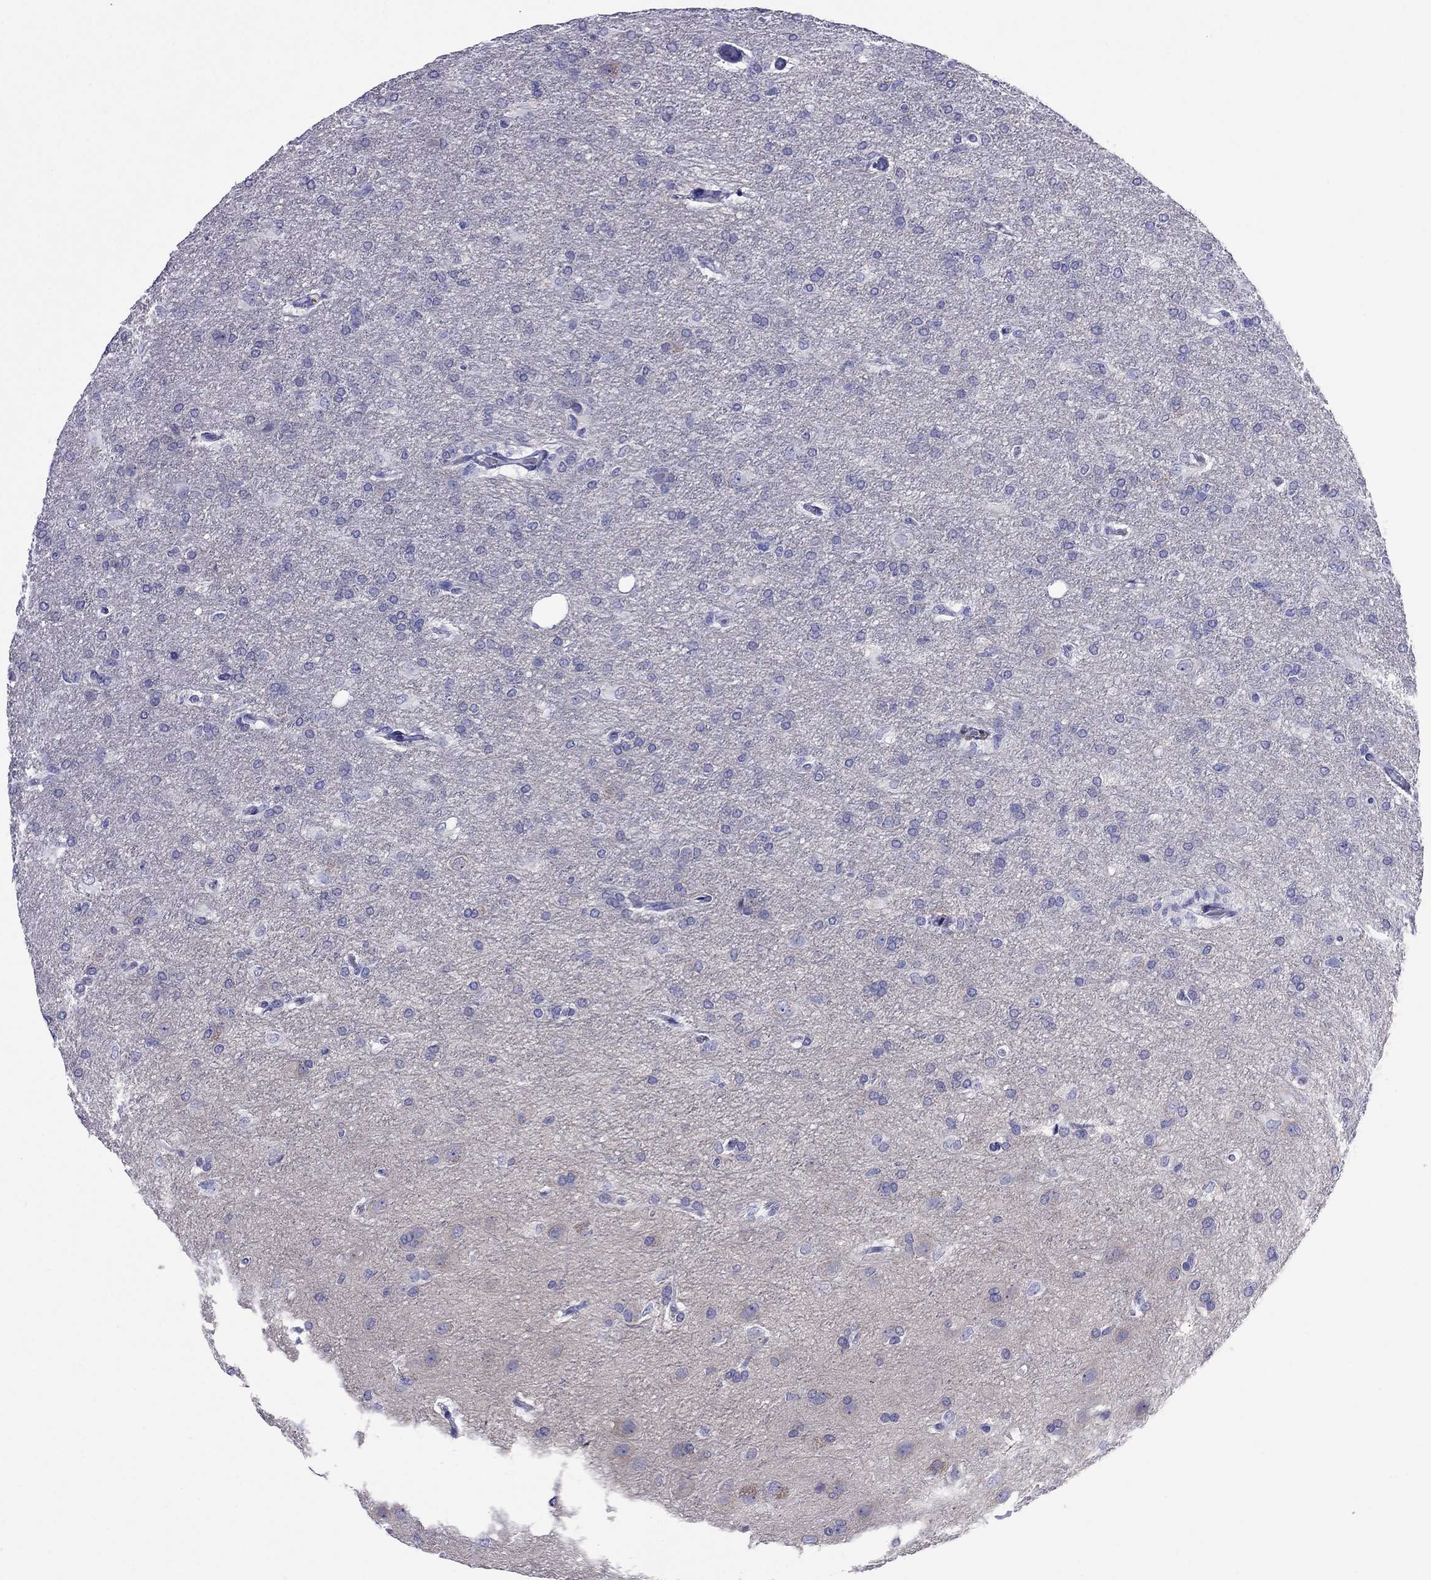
{"staining": {"intensity": "negative", "quantity": "none", "location": "none"}, "tissue": "glioma", "cell_type": "Tumor cells", "image_type": "cancer", "snomed": [{"axis": "morphology", "description": "Glioma, malignant, High grade"}, {"axis": "topography", "description": "Brain"}], "caption": "This is a photomicrograph of immunohistochemistry (IHC) staining of malignant high-grade glioma, which shows no expression in tumor cells. (DAB (3,3'-diaminobenzidine) immunohistochemistry with hematoxylin counter stain).", "gene": "PCDHA6", "patient": {"sex": "male", "age": 68}}